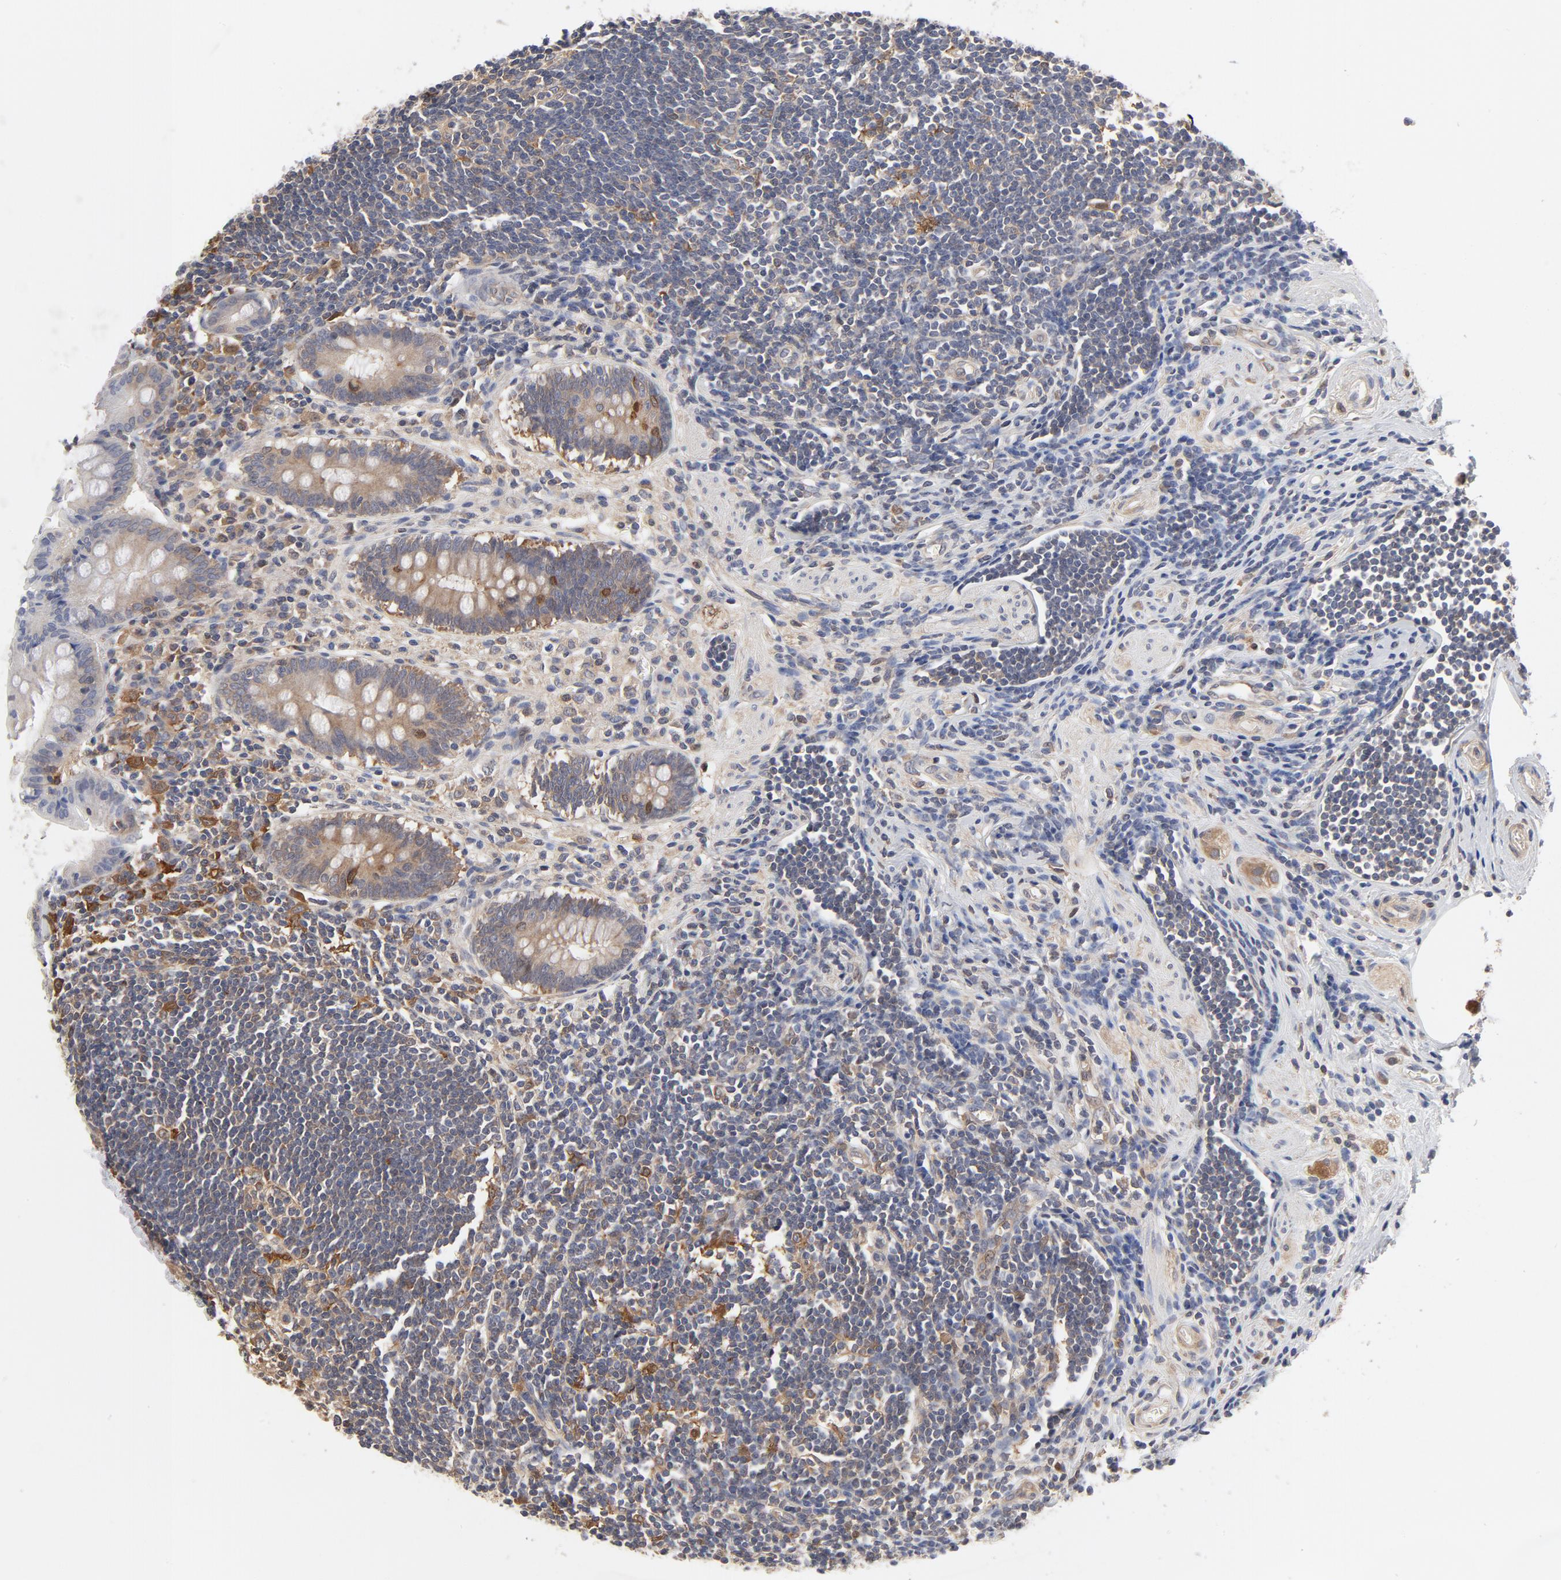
{"staining": {"intensity": "negative", "quantity": "none", "location": "none"}, "tissue": "appendix", "cell_type": "Glandular cells", "image_type": "normal", "snomed": [{"axis": "morphology", "description": "Normal tissue, NOS"}, {"axis": "topography", "description": "Appendix"}], "caption": "DAB immunohistochemical staining of normal human appendix reveals no significant staining in glandular cells. (DAB immunohistochemistry, high magnification).", "gene": "ASMTL", "patient": {"sex": "female", "age": 50}}